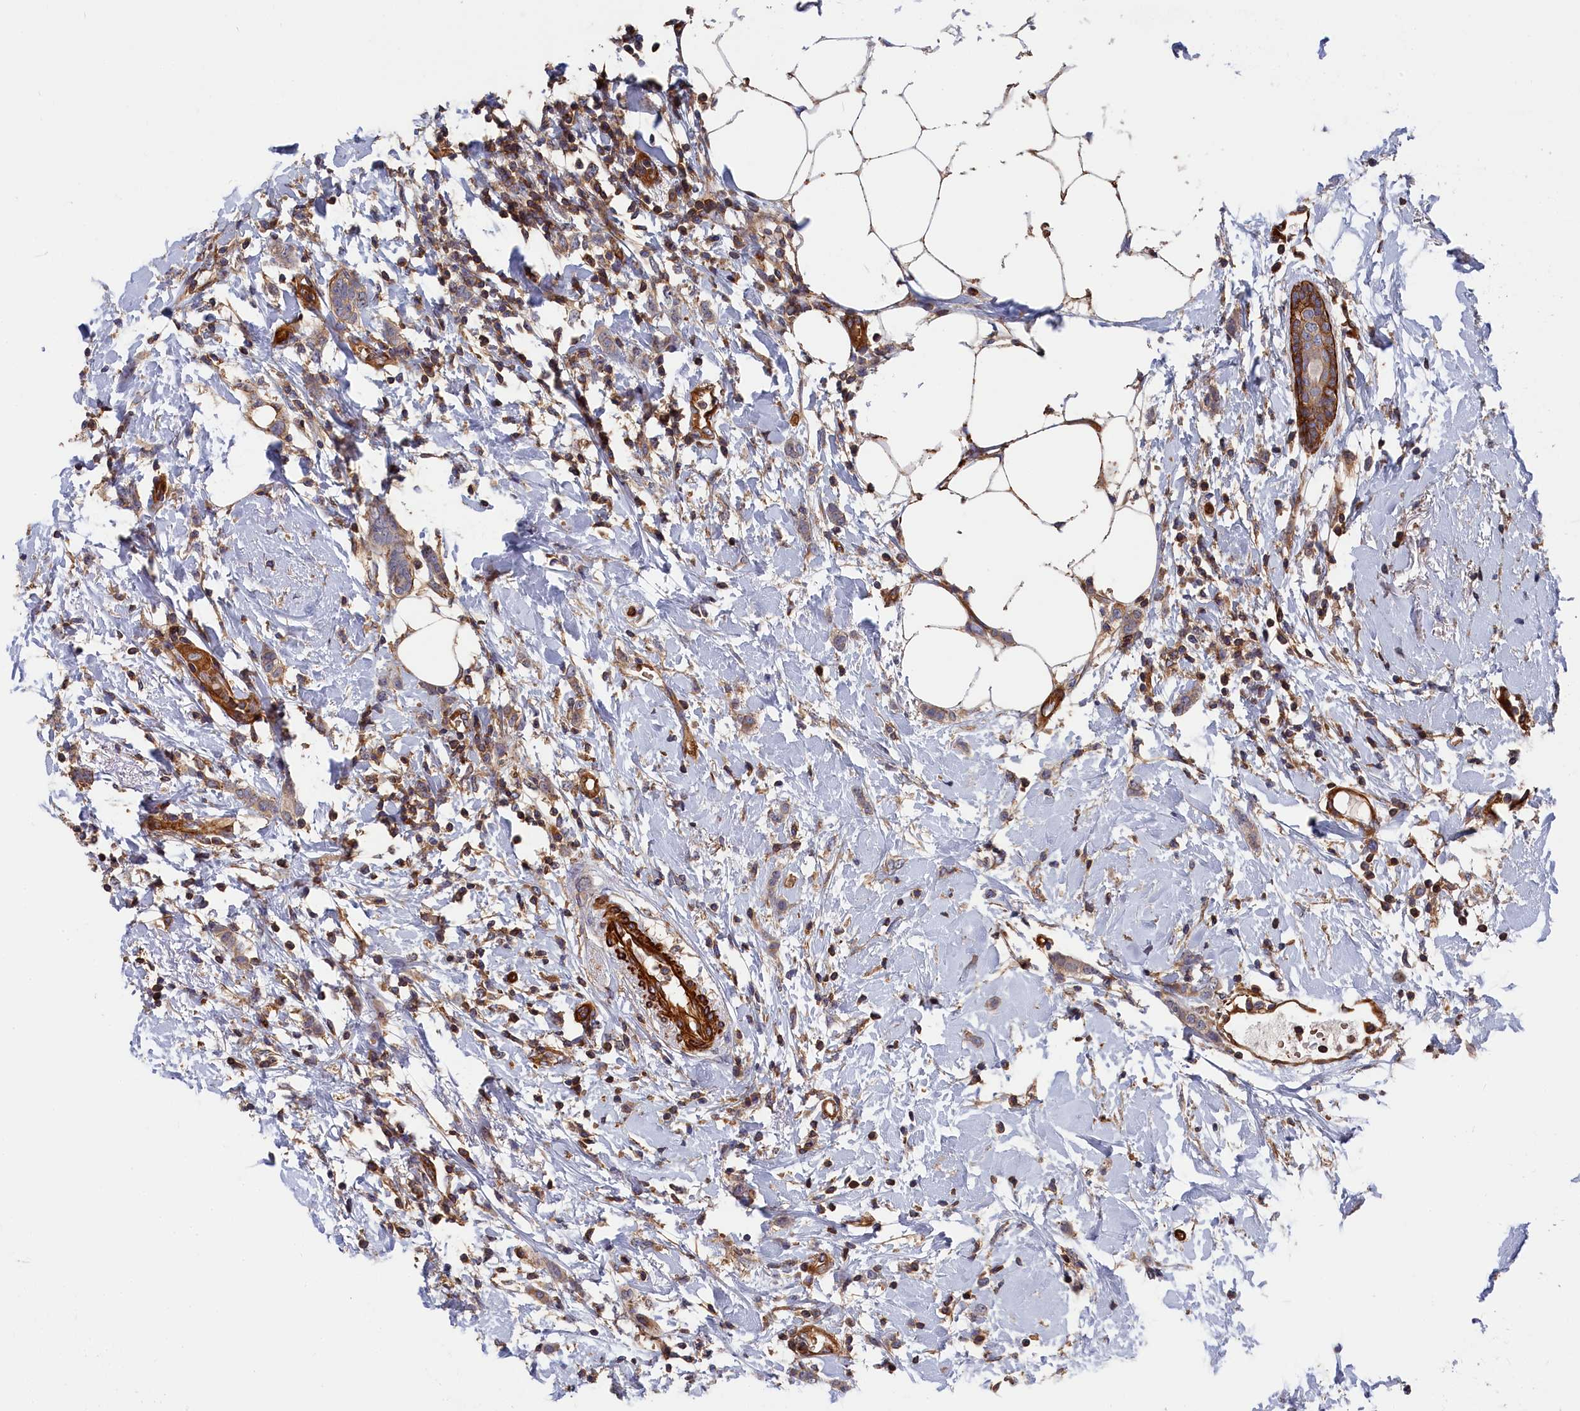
{"staining": {"intensity": "weak", "quantity": ">75%", "location": "cytoplasmic/membranous"}, "tissue": "breast cancer", "cell_type": "Tumor cells", "image_type": "cancer", "snomed": [{"axis": "morphology", "description": "Duct carcinoma"}, {"axis": "topography", "description": "Breast"}], "caption": "Invasive ductal carcinoma (breast) stained with a protein marker shows weak staining in tumor cells.", "gene": "LDHD", "patient": {"sex": "female", "age": 72}}